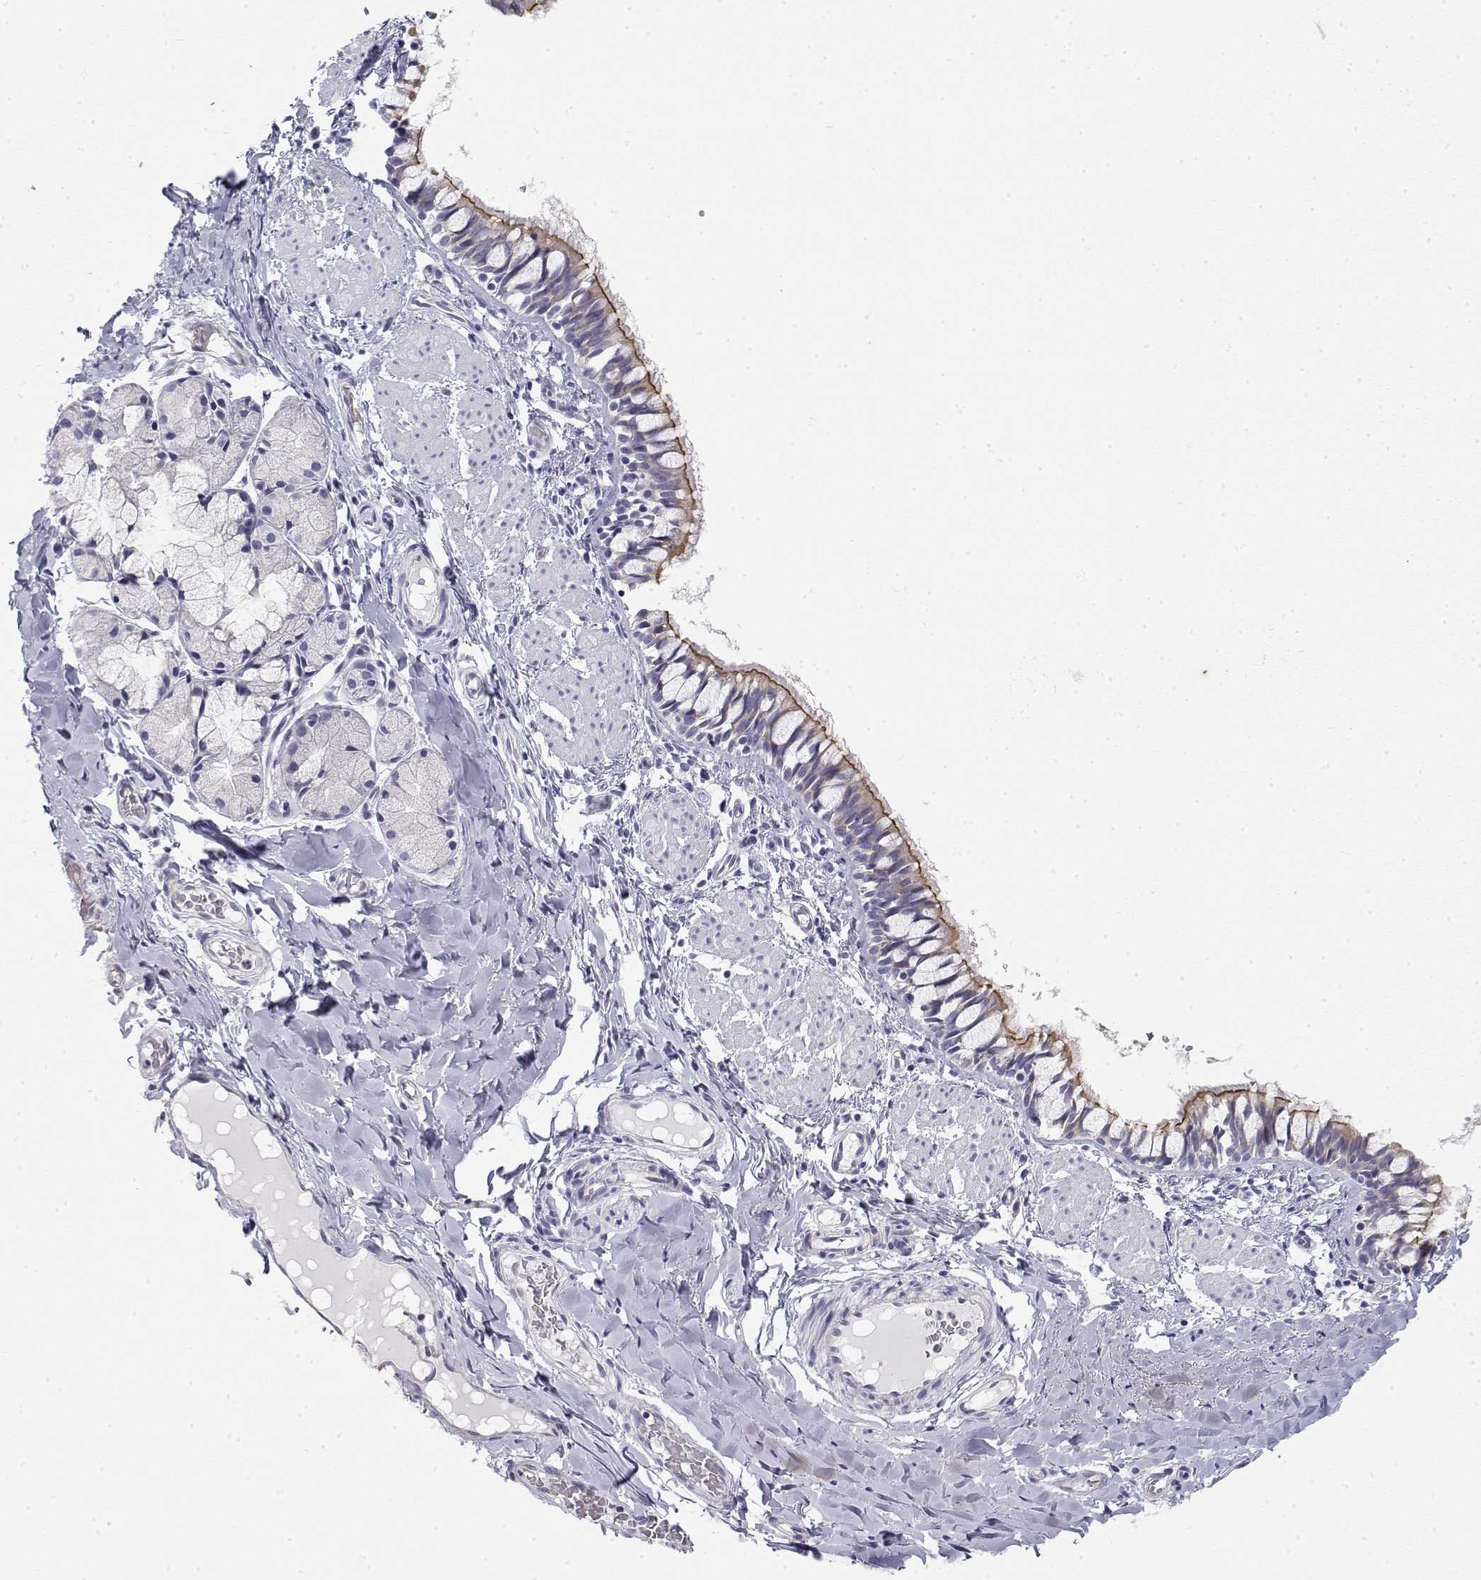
{"staining": {"intensity": "moderate", "quantity": "<25%", "location": "cytoplasmic/membranous"}, "tissue": "bronchus", "cell_type": "Respiratory epithelial cells", "image_type": "normal", "snomed": [{"axis": "morphology", "description": "Normal tissue, NOS"}, {"axis": "topography", "description": "Bronchus"}], "caption": "Protein staining of benign bronchus displays moderate cytoplasmic/membranous positivity in approximately <25% of respiratory epithelial cells. Immunohistochemistry stains the protein in brown and the nuclei are stained blue.", "gene": "MISP", "patient": {"sex": "male", "age": 1}}